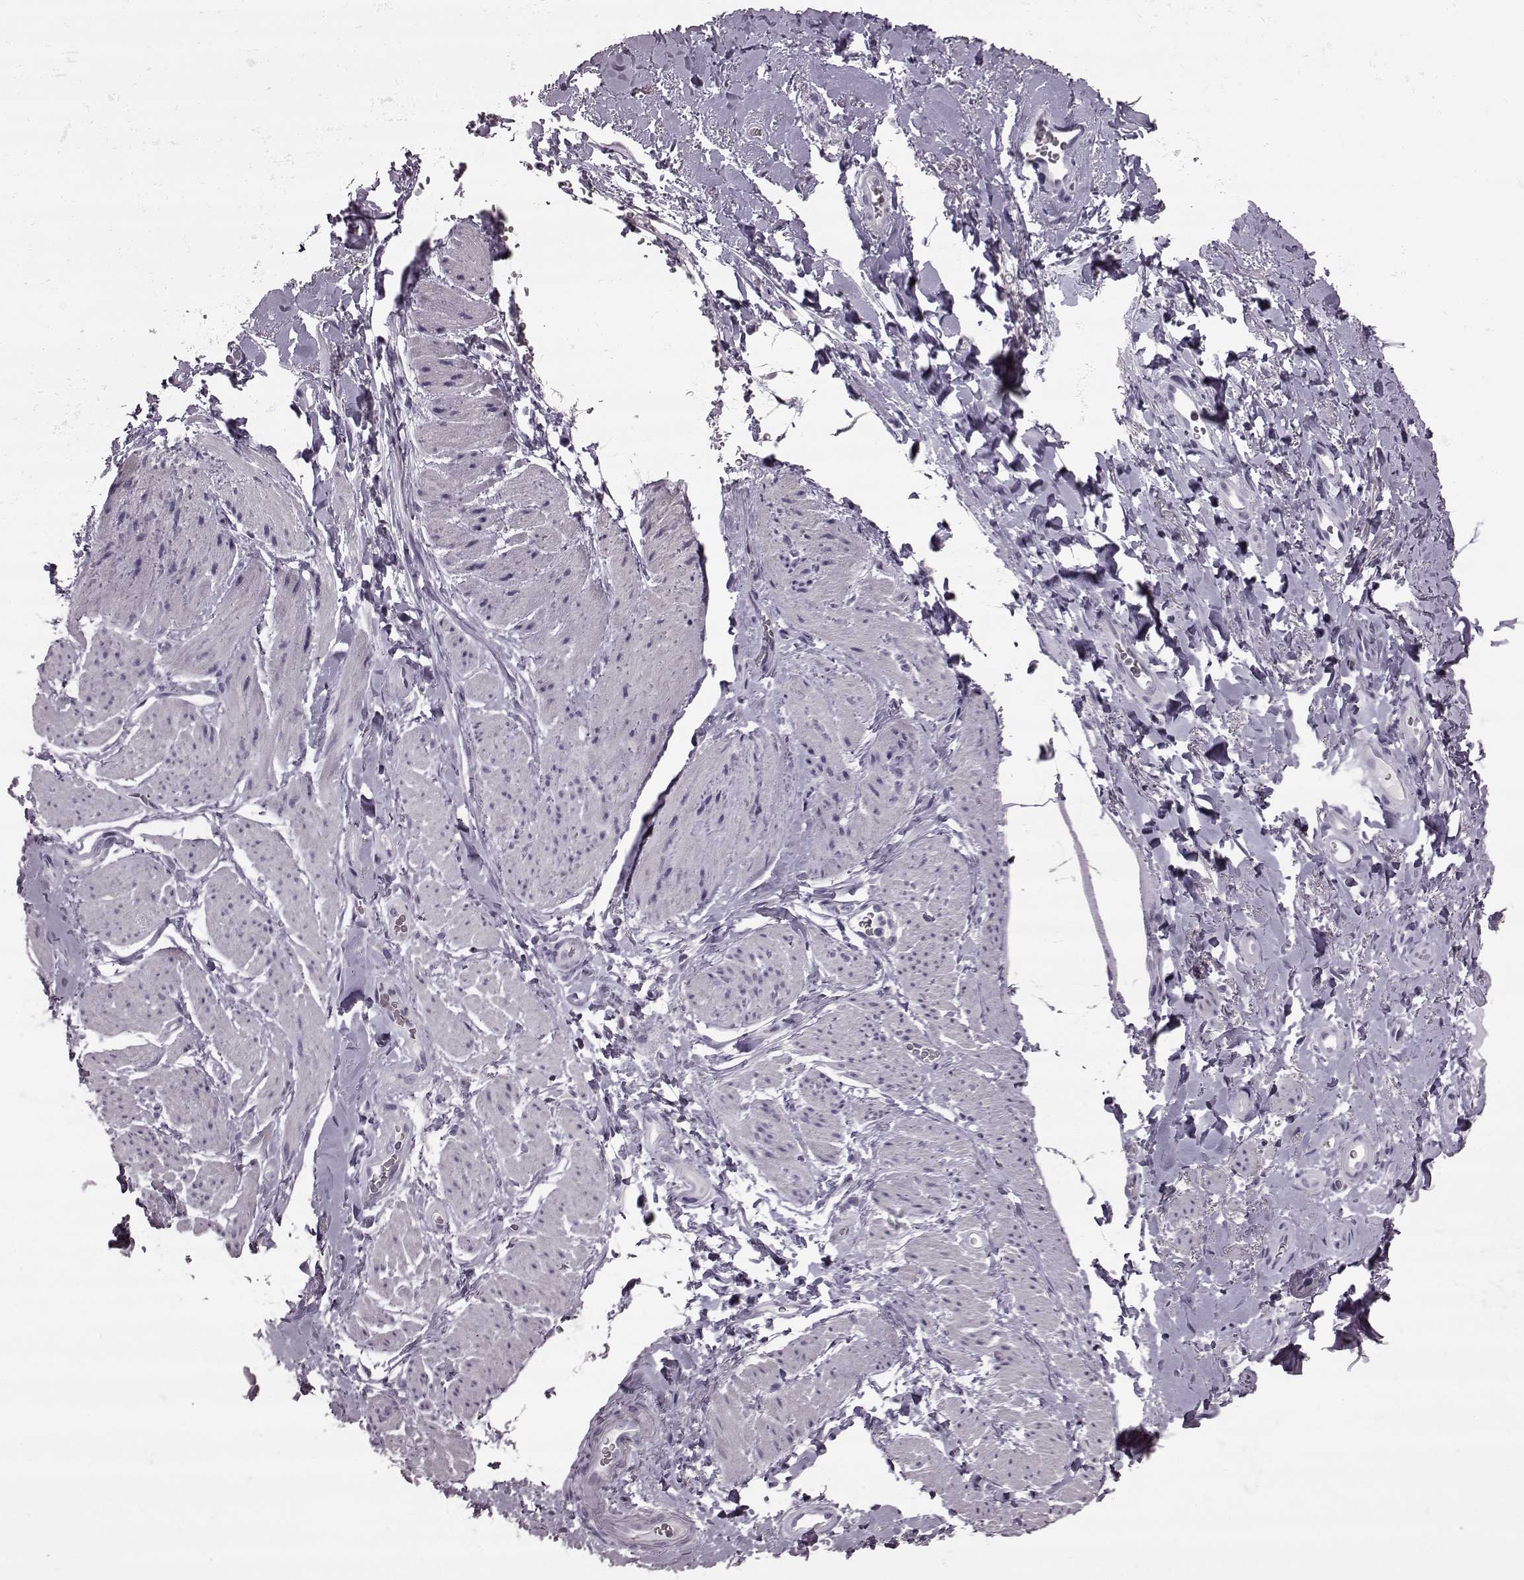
{"staining": {"intensity": "negative", "quantity": "none", "location": "none"}, "tissue": "adipose tissue", "cell_type": "Adipocytes", "image_type": "normal", "snomed": [{"axis": "morphology", "description": "Normal tissue, NOS"}, {"axis": "topography", "description": "Anal"}, {"axis": "topography", "description": "Peripheral nerve tissue"}], "caption": "IHC of normal adipose tissue reveals no expression in adipocytes.", "gene": "ODAD4", "patient": {"sex": "male", "age": 53}}